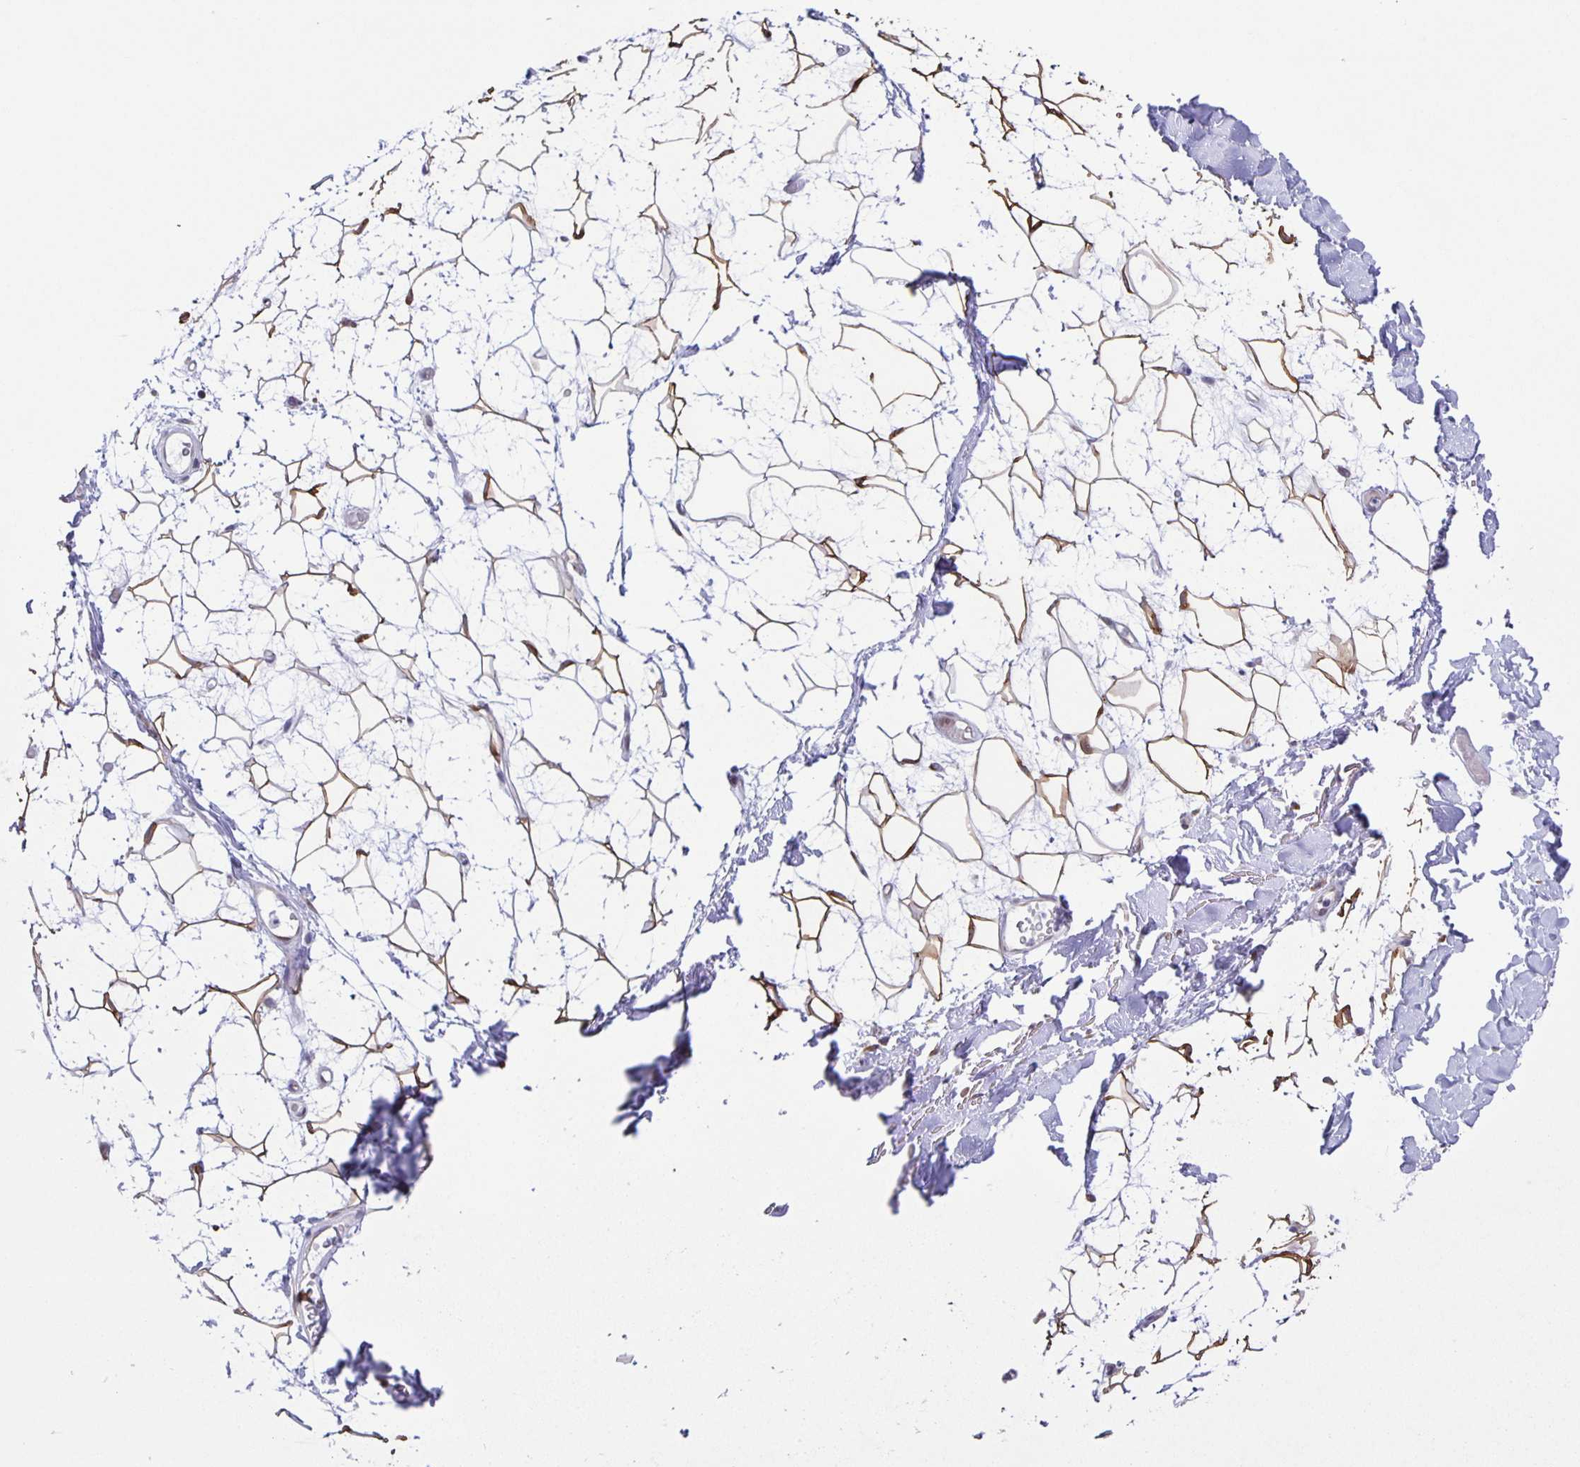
{"staining": {"intensity": "moderate", "quantity": ">75%", "location": "cytoplasmic/membranous"}, "tissue": "adipose tissue", "cell_type": "Adipocytes", "image_type": "normal", "snomed": [{"axis": "morphology", "description": "Normal tissue, NOS"}, {"axis": "topography", "description": "Anal"}, {"axis": "topography", "description": "Peripheral nerve tissue"}], "caption": "The histopathology image exhibits immunohistochemical staining of unremarkable adipose tissue. There is moderate cytoplasmic/membranous expression is present in about >75% of adipocytes. The staining is performed using DAB (3,3'-diaminobenzidine) brown chromogen to label protein expression. The nuclei are counter-stained blue using hematoxylin.", "gene": "MAPK12", "patient": {"sex": "male", "age": 78}}